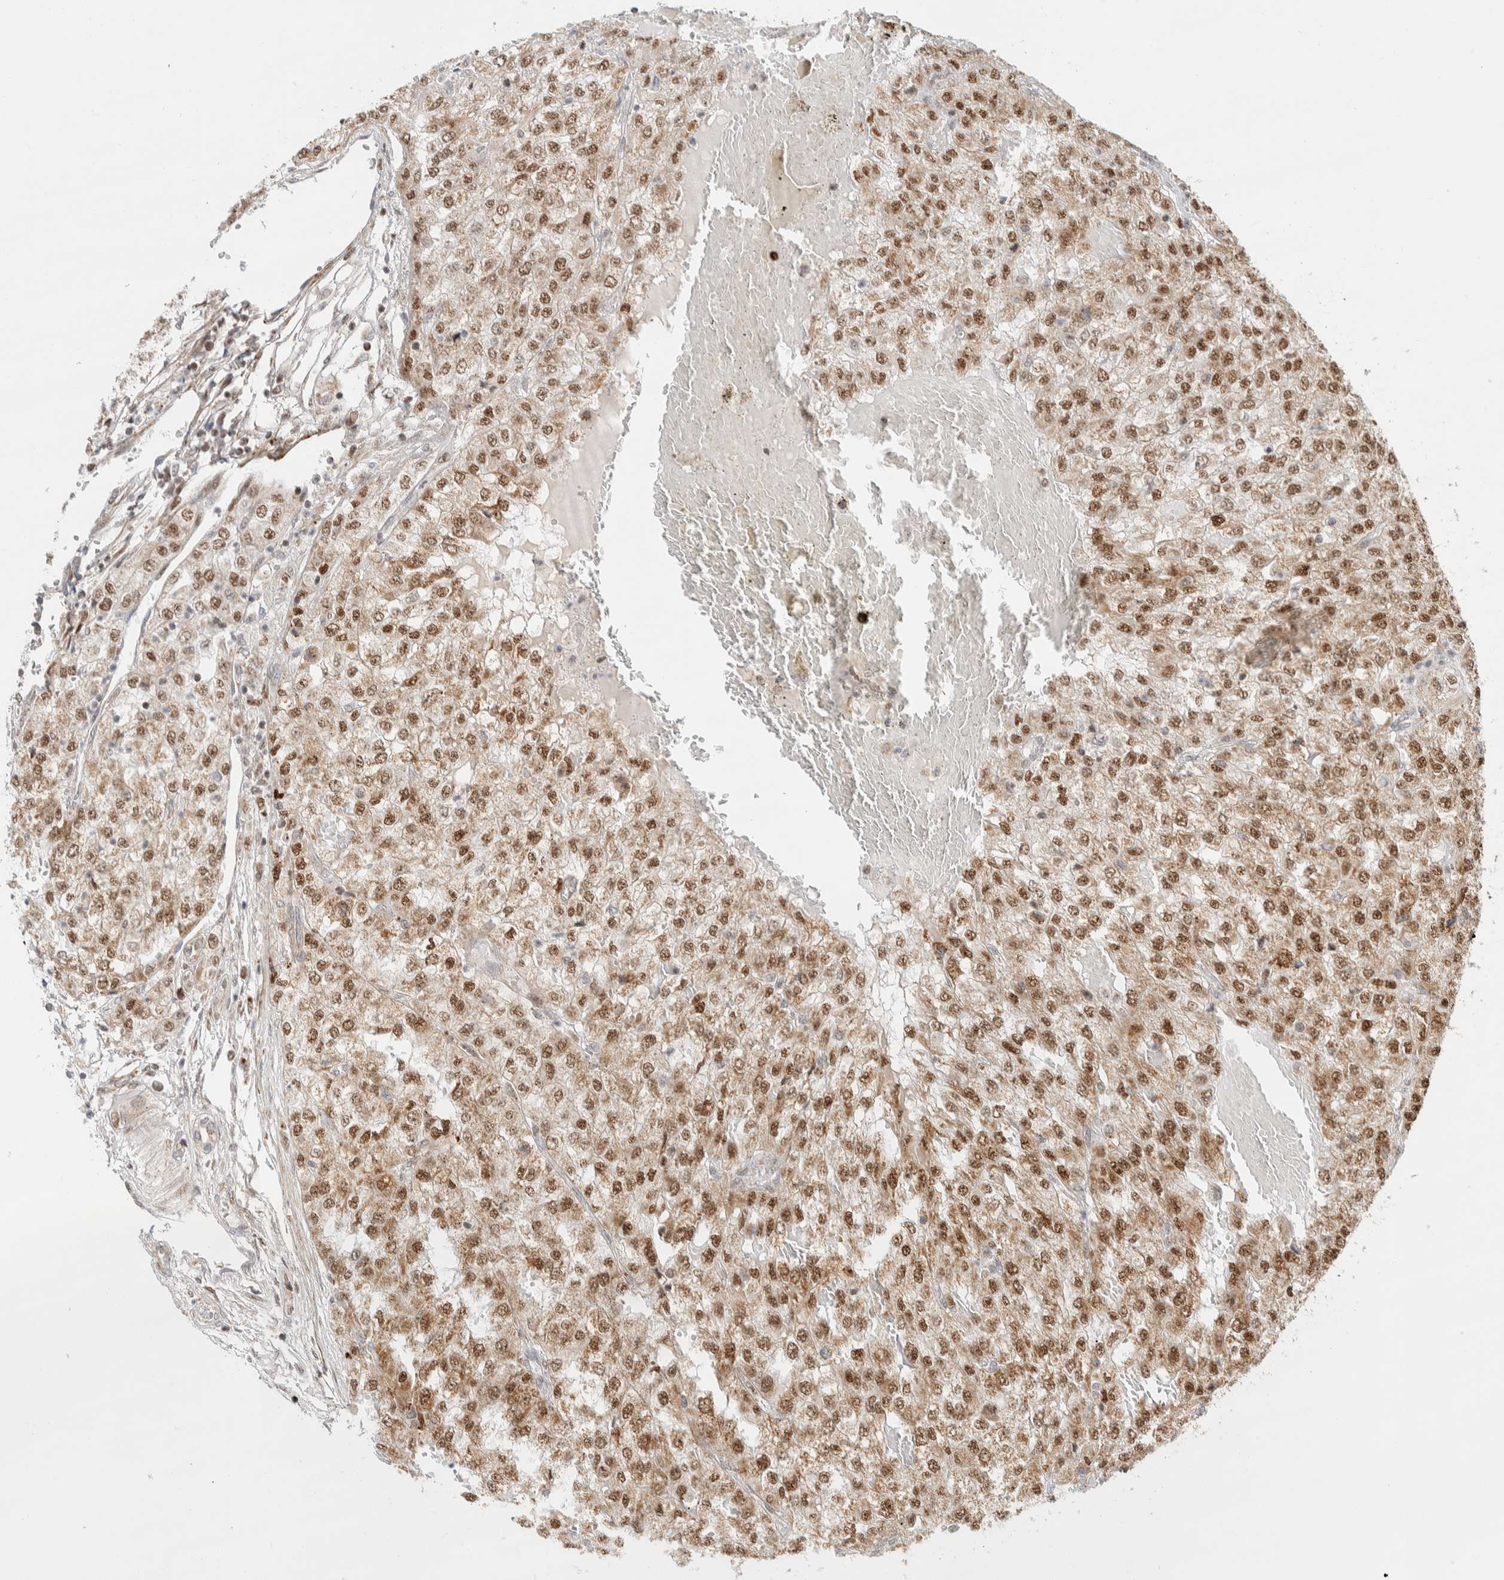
{"staining": {"intensity": "moderate", "quantity": ">75%", "location": "cytoplasmic/membranous,nuclear"}, "tissue": "renal cancer", "cell_type": "Tumor cells", "image_type": "cancer", "snomed": [{"axis": "morphology", "description": "Adenocarcinoma, NOS"}, {"axis": "topography", "description": "Kidney"}], "caption": "Renal adenocarcinoma stained with a protein marker reveals moderate staining in tumor cells.", "gene": "TSPAN32", "patient": {"sex": "female", "age": 54}}